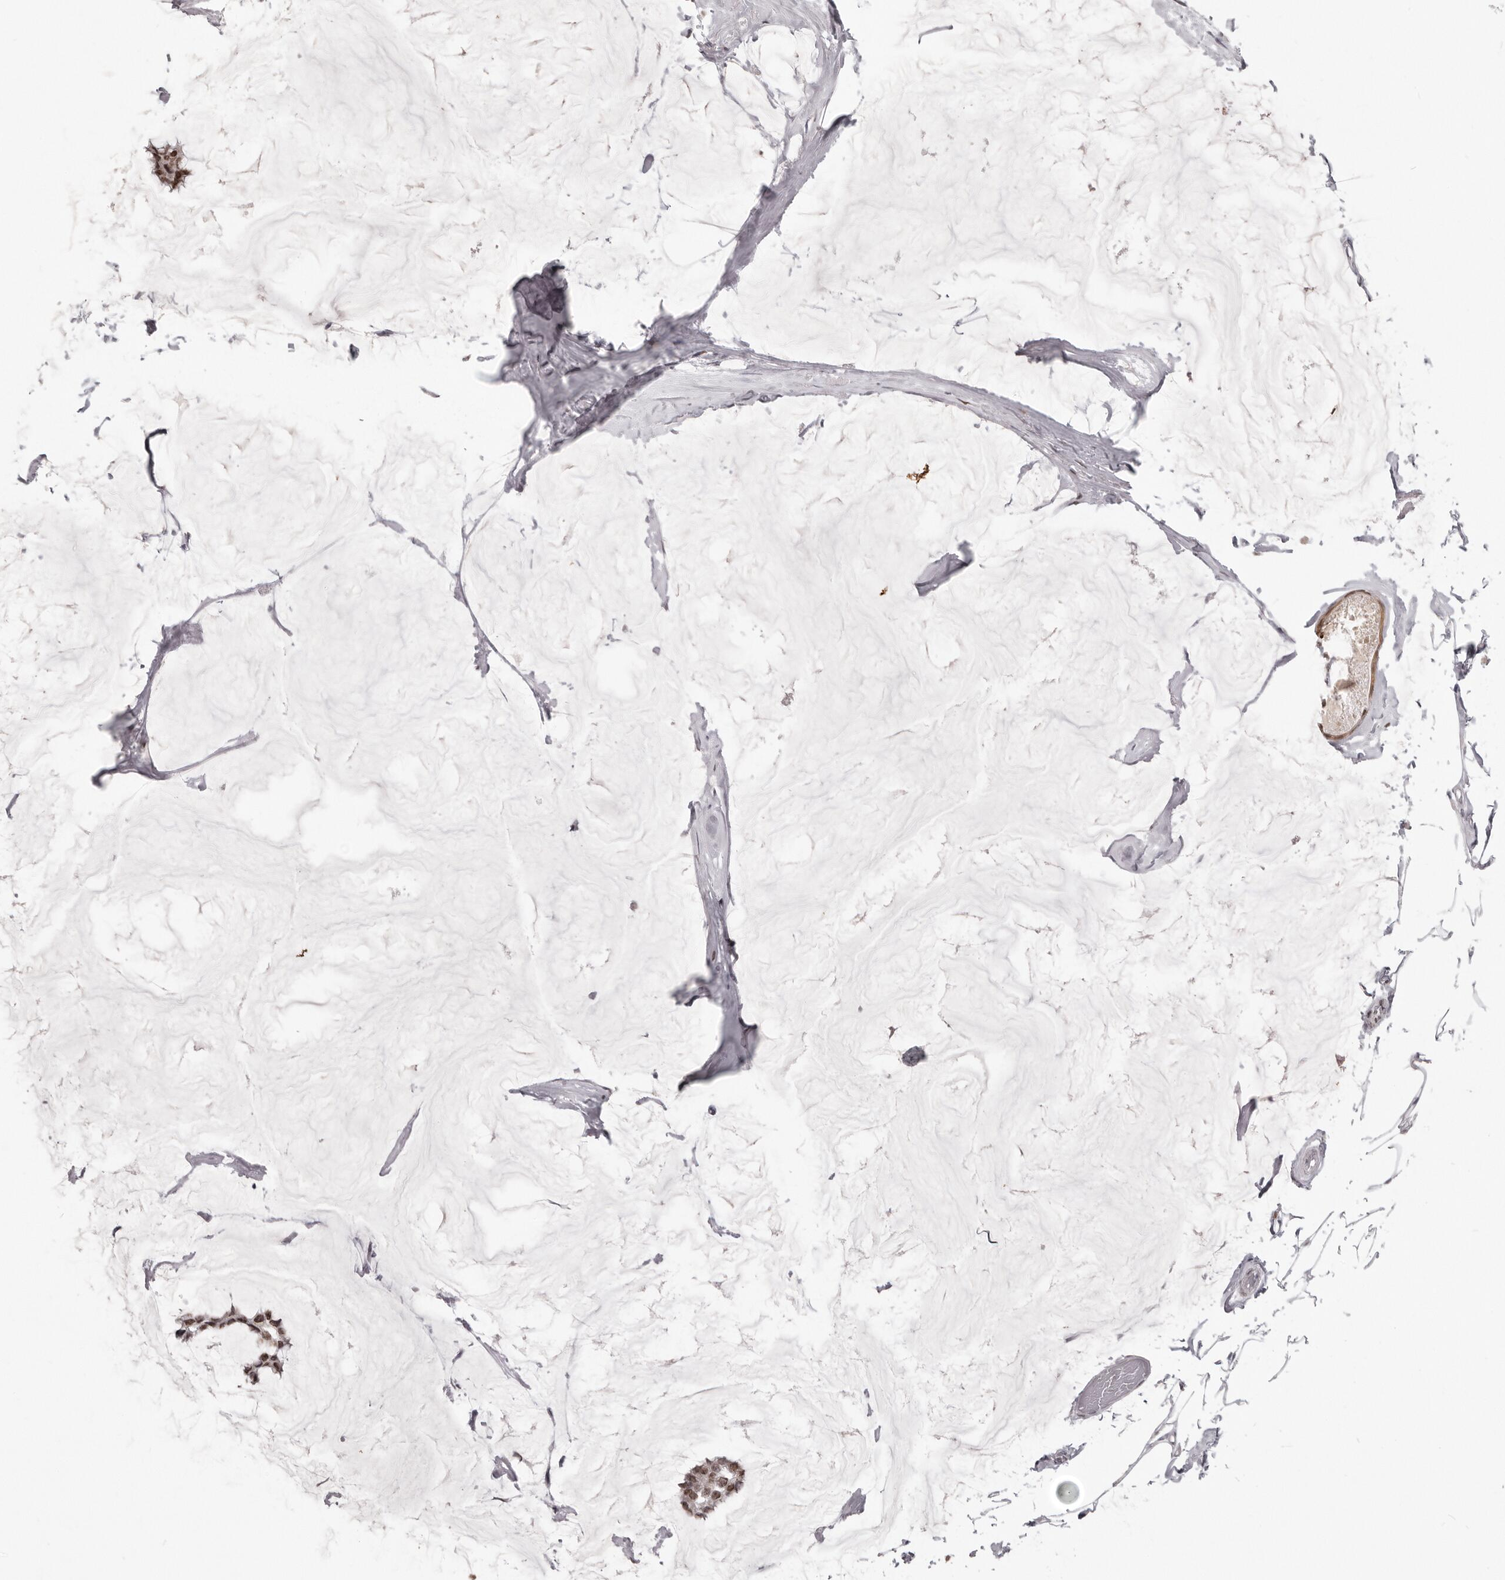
{"staining": {"intensity": "moderate", "quantity": ">75%", "location": "nuclear"}, "tissue": "breast cancer", "cell_type": "Tumor cells", "image_type": "cancer", "snomed": [{"axis": "morphology", "description": "Duct carcinoma"}, {"axis": "topography", "description": "Breast"}], "caption": "An image showing moderate nuclear positivity in about >75% of tumor cells in intraductal carcinoma (breast), as visualized by brown immunohistochemical staining.", "gene": "SRP19", "patient": {"sex": "female", "age": 93}}